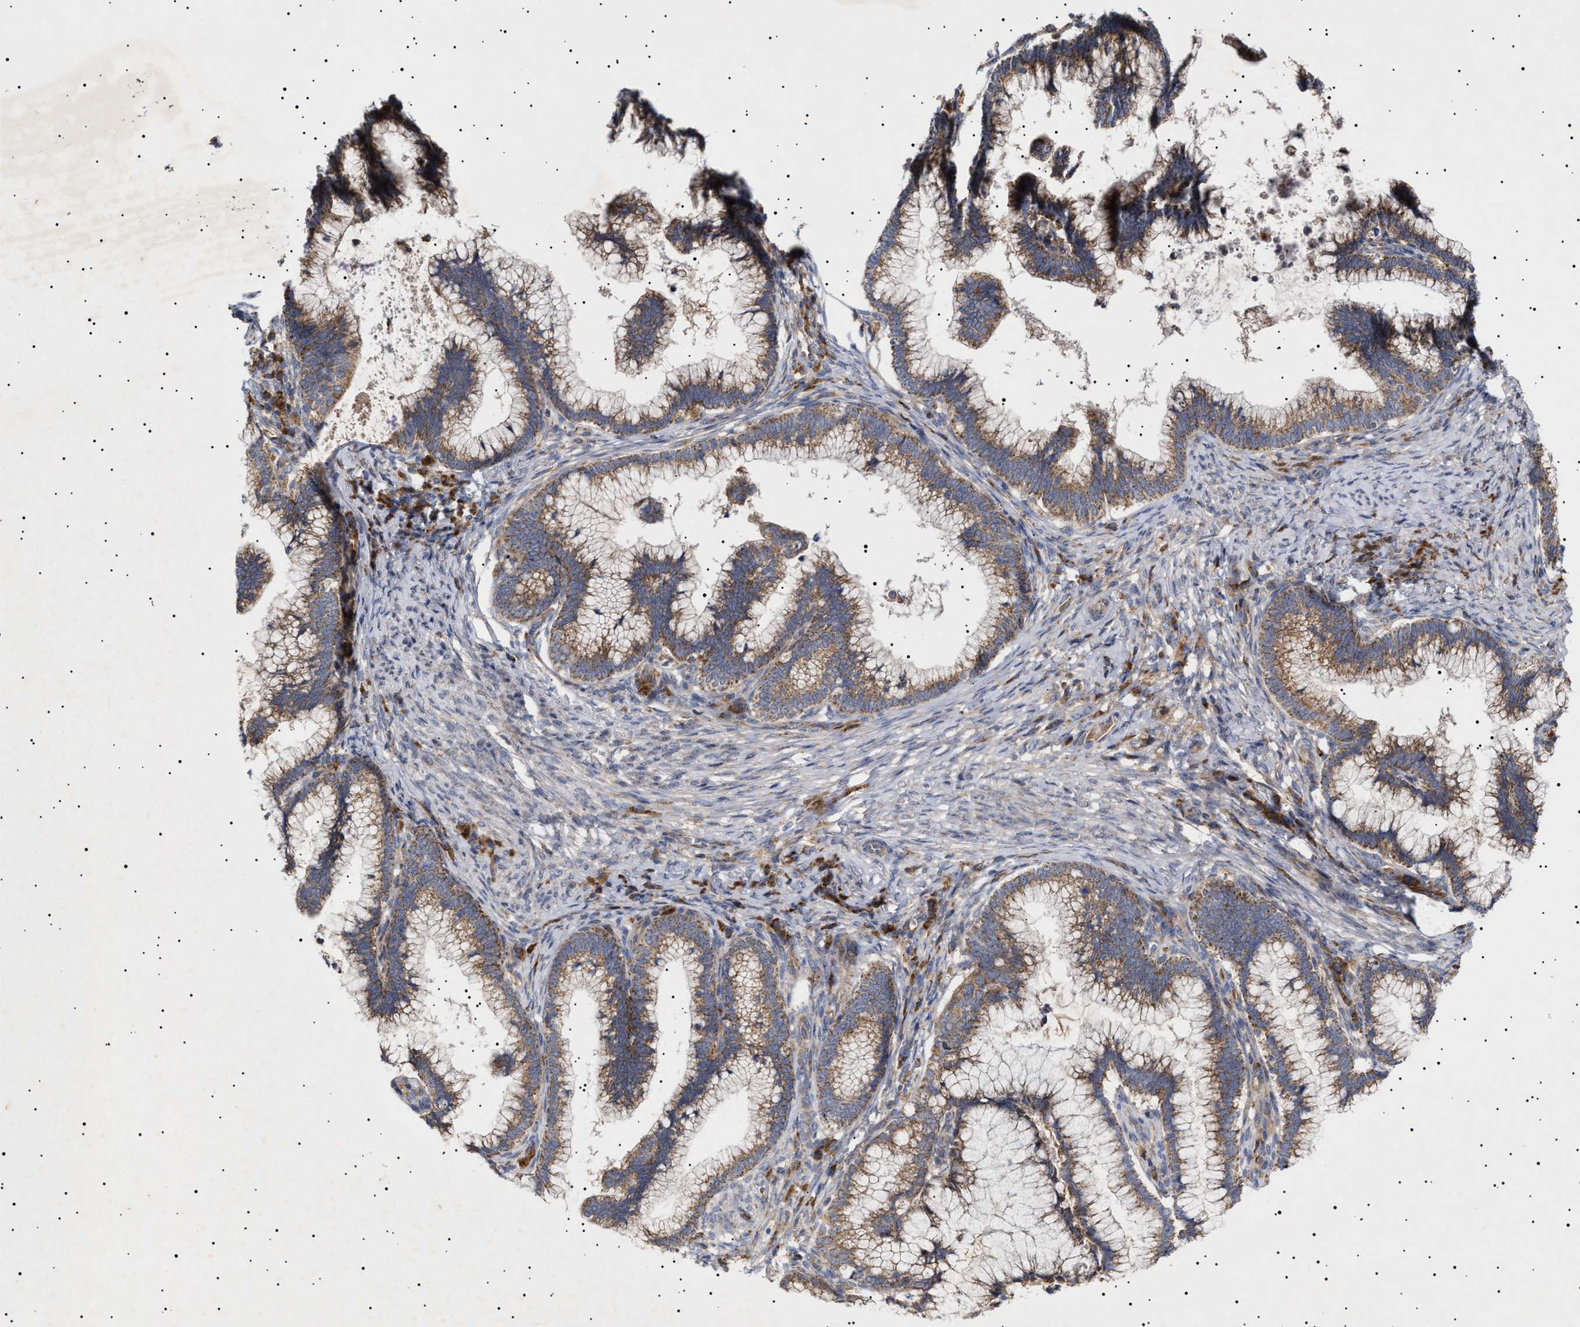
{"staining": {"intensity": "moderate", "quantity": ">75%", "location": "cytoplasmic/membranous"}, "tissue": "cervical cancer", "cell_type": "Tumor cells", "image_type": "cancer", "snomed": [{"axis": "morphology", "description": "Adenocarcinoma, NOS"}, {"axis": "topography", "description": "Cervix"}], "caption": "Human cervical cancer stained with a brown dye reveals moderate cytoplasmic/membranous positive positivity in about >75% of tumor cells.", "gene": "MRPL10", "patient": {"sex": "female", "age": 36}}